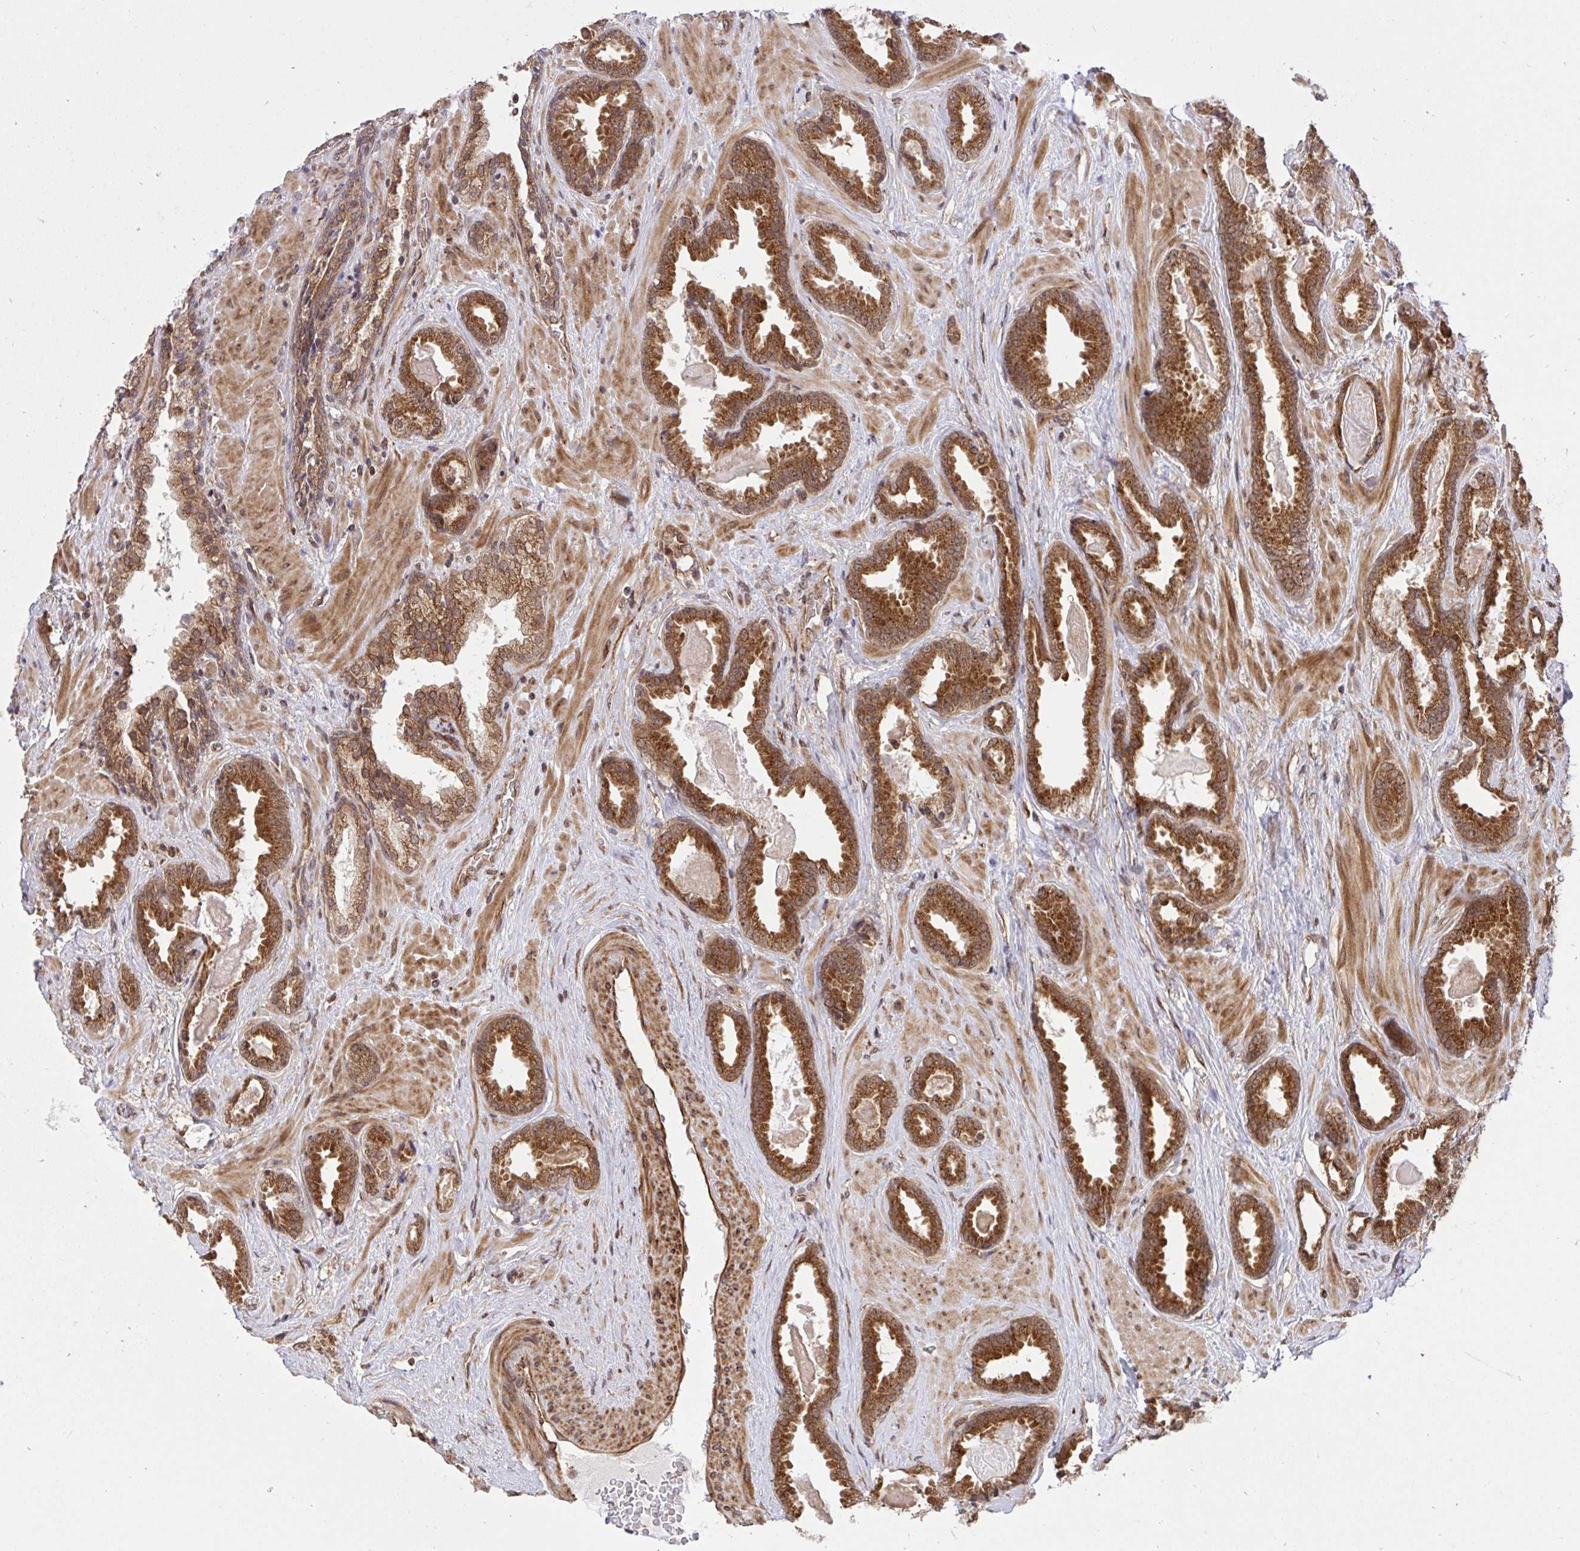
{"staining": {"intensity": "strong", "quantity": ">75%", "location": "cytoplasmic/membranous"}, "tissue": "prostate cancer", "cell_type": "Tumor cells", "image_type": "cancer", "snomed": [{"axis": "morphology", "description": "Adenocarcinoma, Low grade"}, {"axis": "topography", "description": "Prostate"}], "caption": "Protein expression analysis of adenocarcinoma (low-grade) (prostate) displays strong cytoplasmic/membranous staining in approximately >75% of tumor cells.", "gene": "ERI1", "patient": {"sex": "male", "age": 62}}